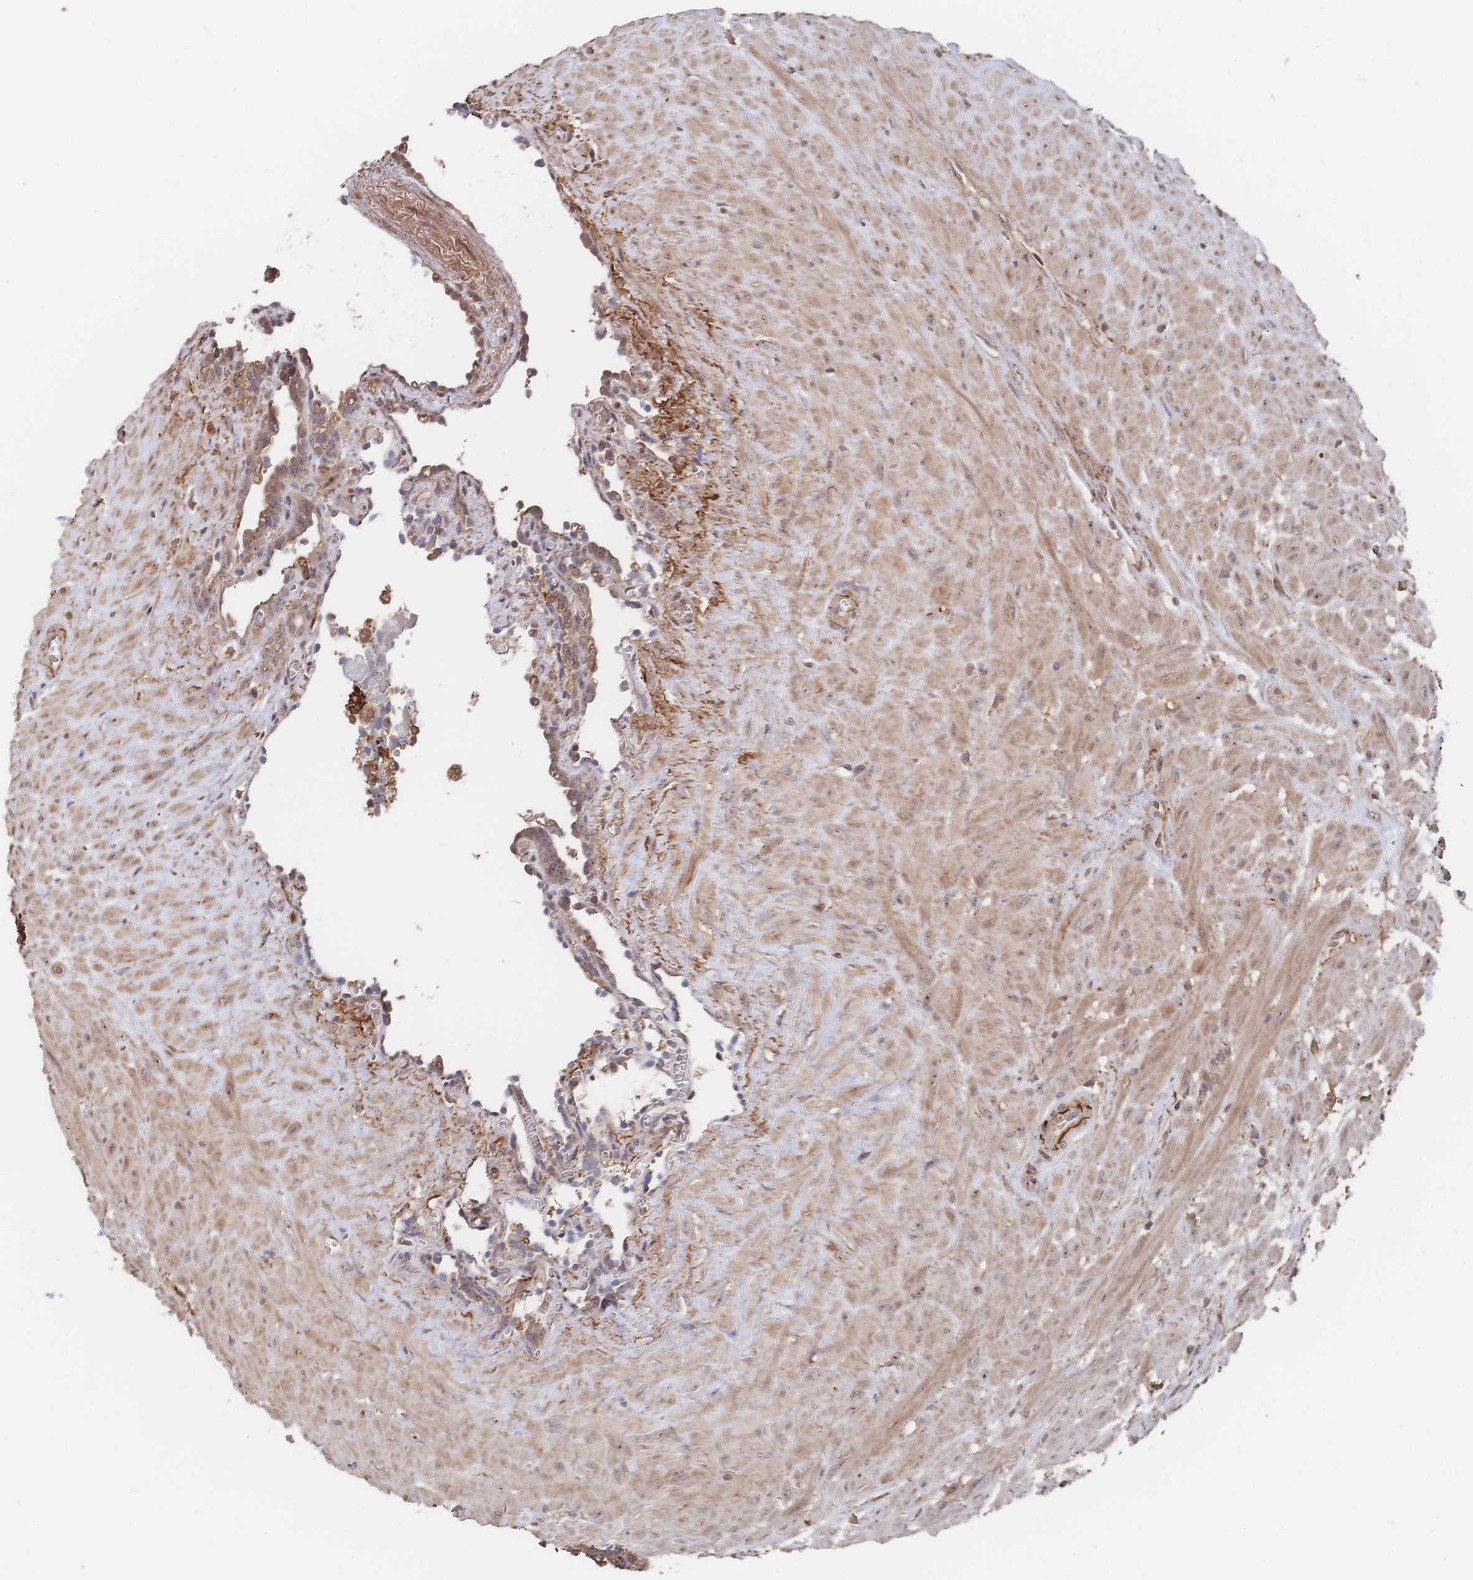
{"staining": {"intensity": "moderate", "quantity": "25%-75%", "location": "cytoplasmic/membranous"}, "tissue": "seminal vesicle", "cell_type": "Glandular cells", "image_type": "normal", "snomed": [{"axis": "morphology", "description": "Normal tissue, NOS"}, {"axis": "topography", "description": "Seminal veicle"}], "caption": "The micrograph displays immunohistochemical staining of benign seminal vesicle. There is moderate cytoplasmic/membranous positivity is identified in about 25%-75% of glandular cells. (brown staining indicates protein expression, while blue staining denotes nuclei).", "gene": "DNAJA4", "patient": {"sex": "male", "age": 76}}